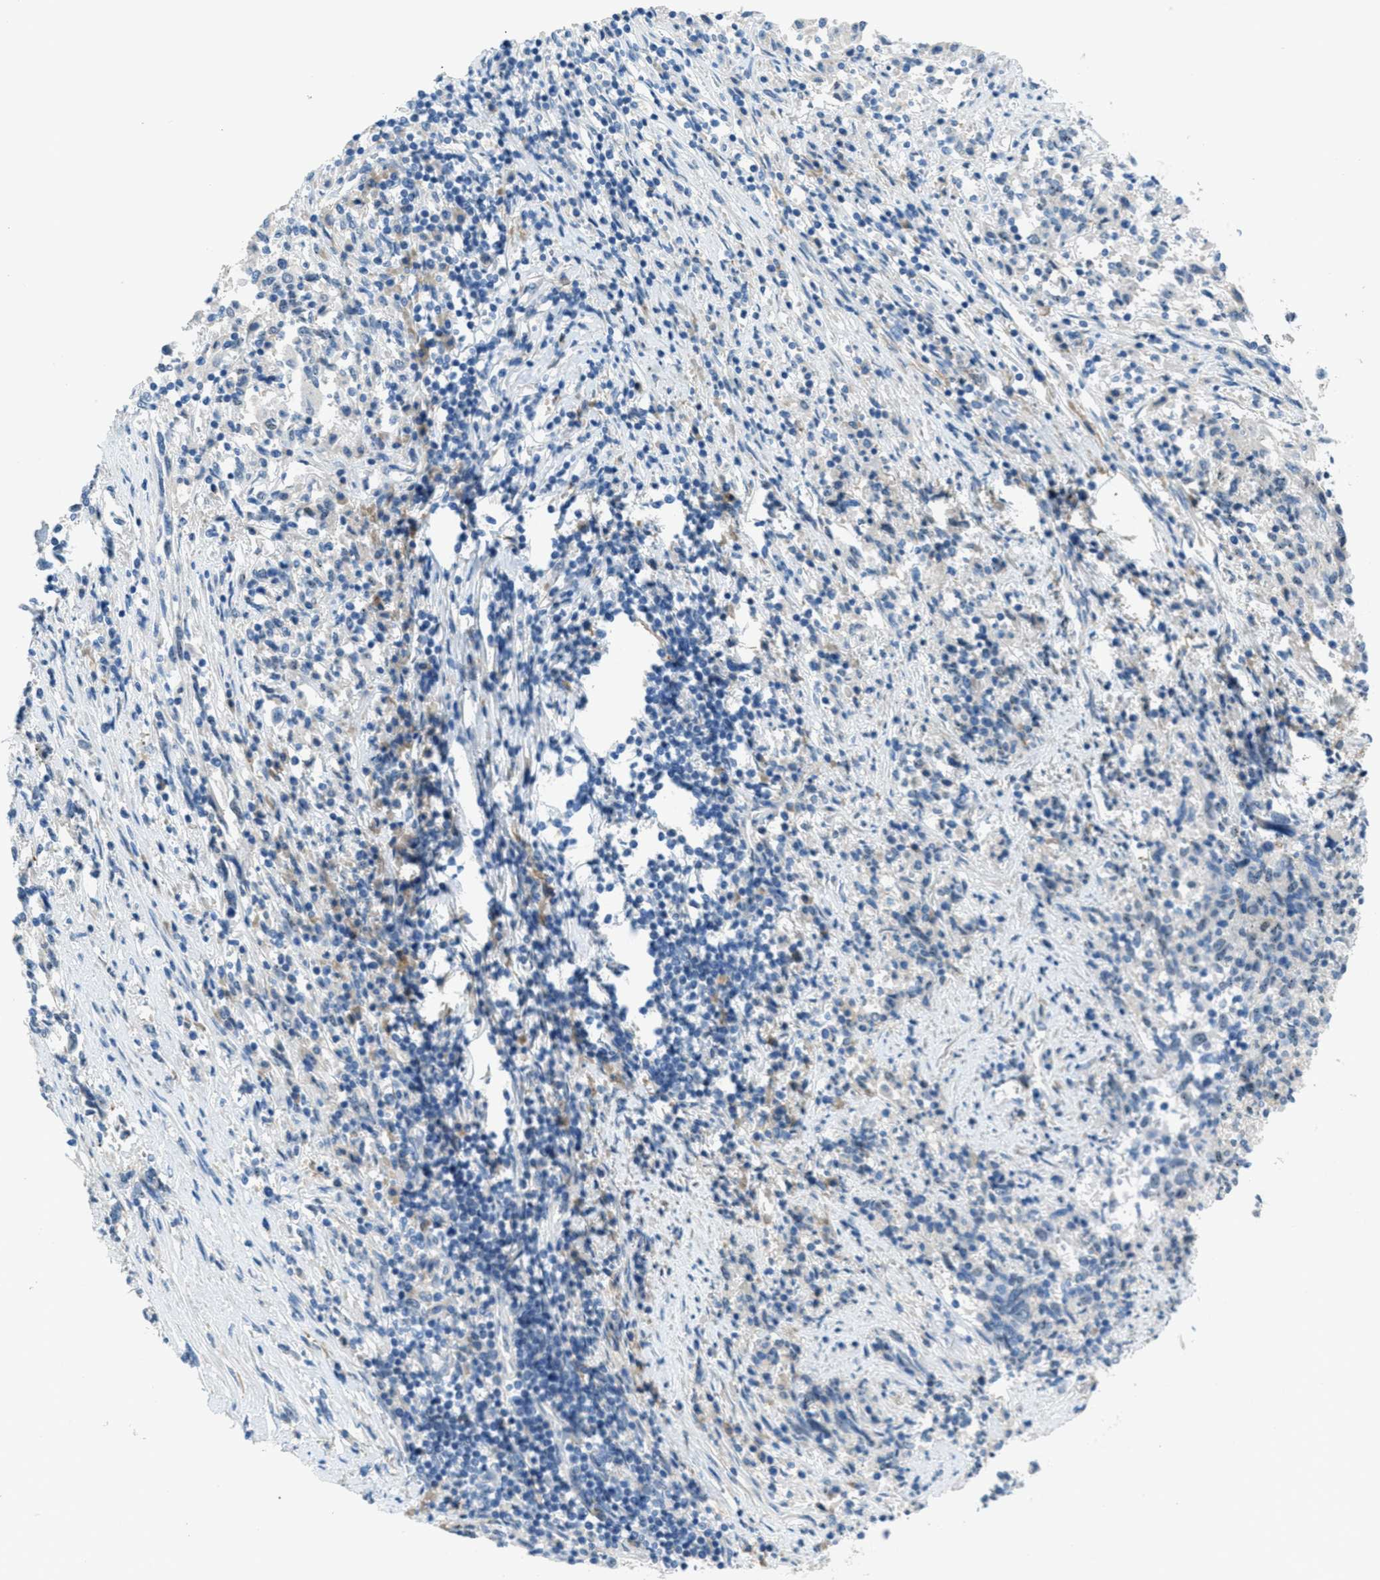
{"staining": {"intensity": "negative", "quantity": "none", "location": "none"}, "tissue": "melanoma", "cell_type": "Tumor cells", "image_type": "cancer", "snomed": [{"axis": "morphology", "description": "Malignant melanoma, Metastatic site"}, {"axis": "topography", "description": "Lymph node"}], "caption": "Image shows no protein staining in tumor cells of melanoma tissue.", "gene": "KLHL8", "patient": {"sex": "male", "age": 61}}